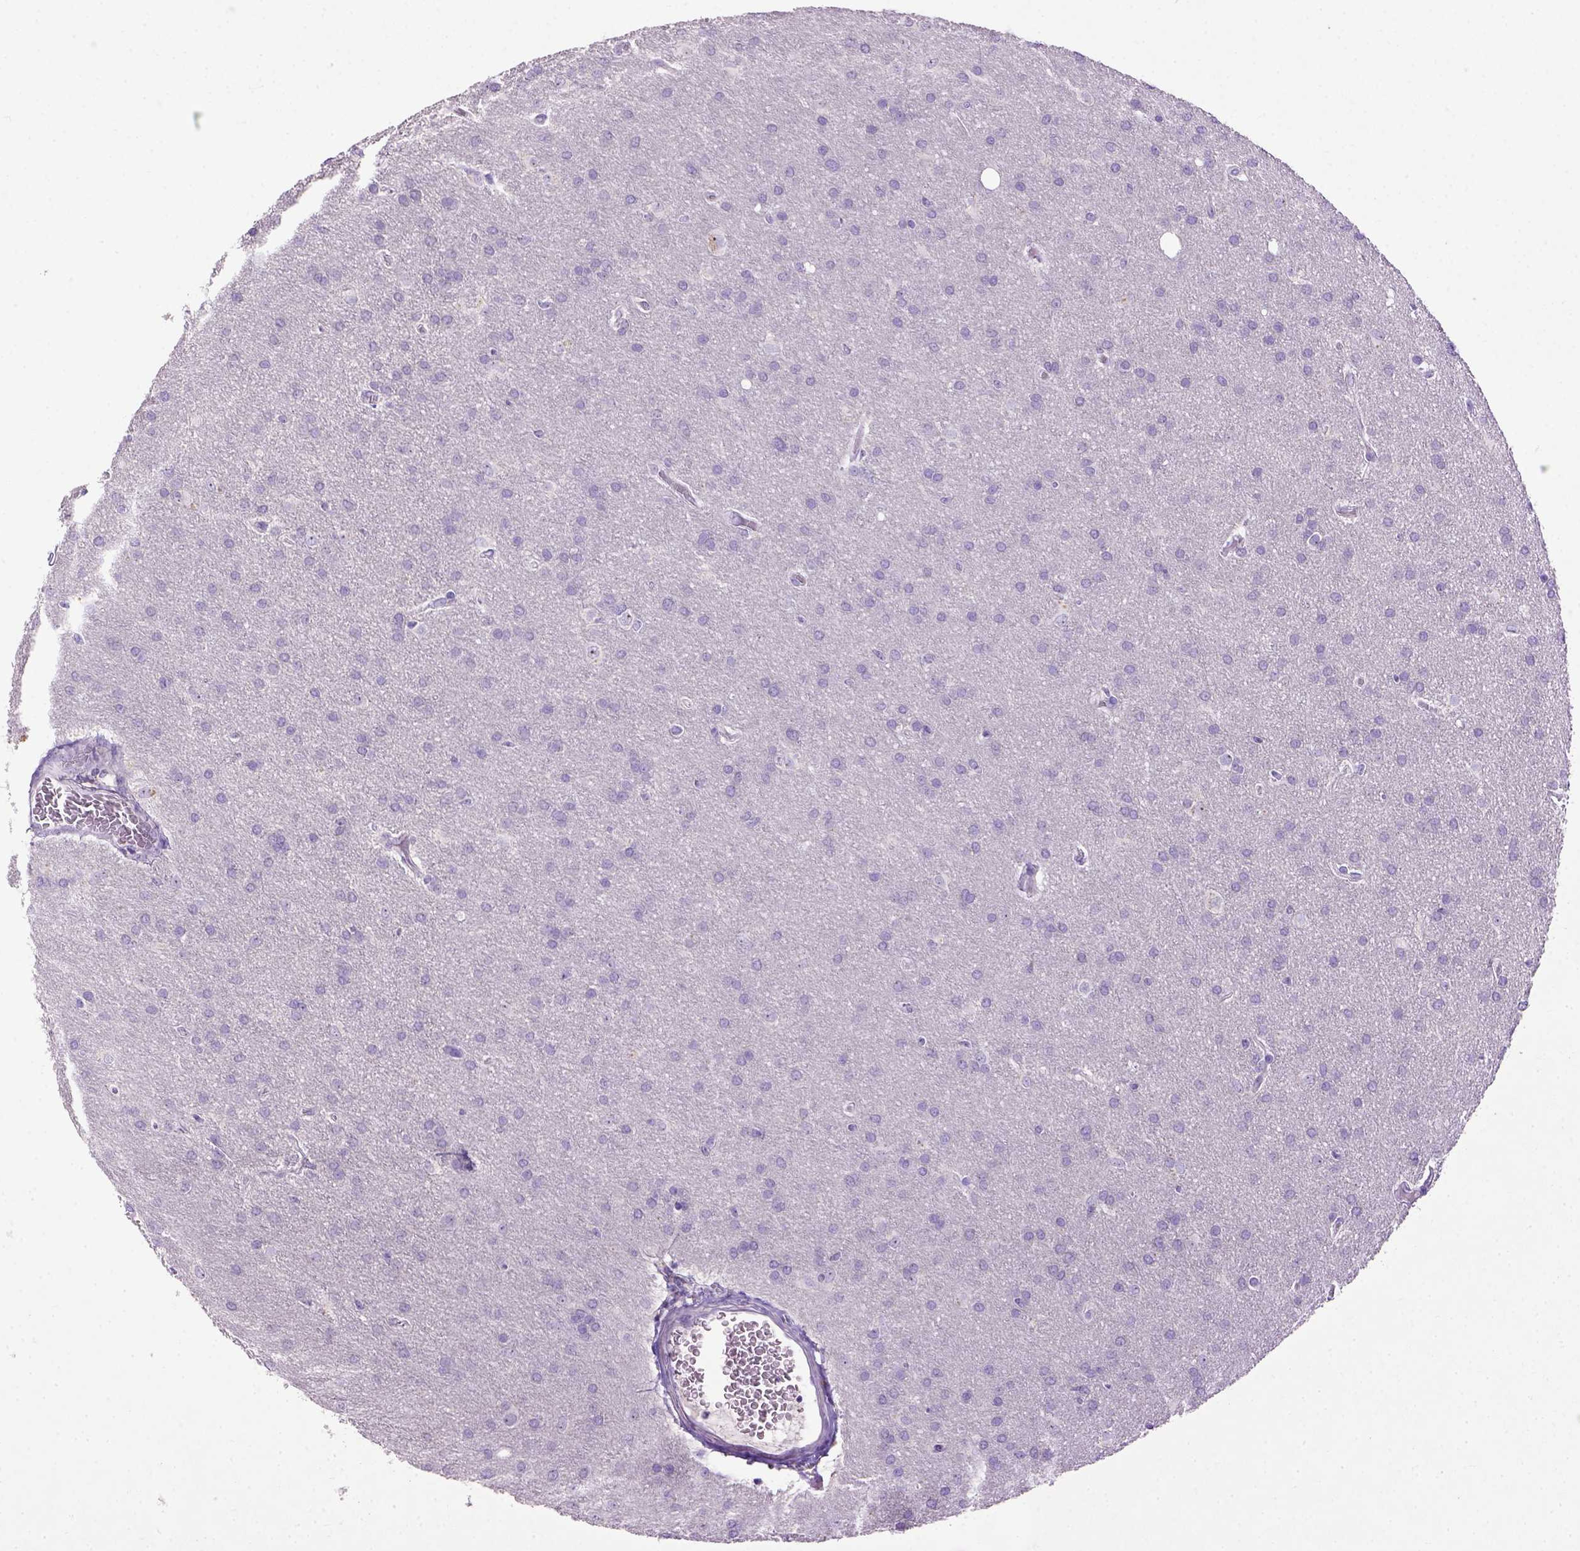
{"staining": {"intensity": "negative", "quantity": "none", "location": "none"}, "tissue": "glioma", "cell_type": "Tumor cells", "image_type": "cancer", "snomed": [{"axis": "morphology", "description": "Glioma, malignant, Low grade"}, {"axis": "topography", "description": "Brain"}], "caption": "Immunohistochemistry histopathology image of neoplastic tissue: human malignant glioma (low-grade) stained with DAB displays no significant protein staining in tumor cells.", "gene": "UTP4", "patient": {"sex": "female", "age": 32}}